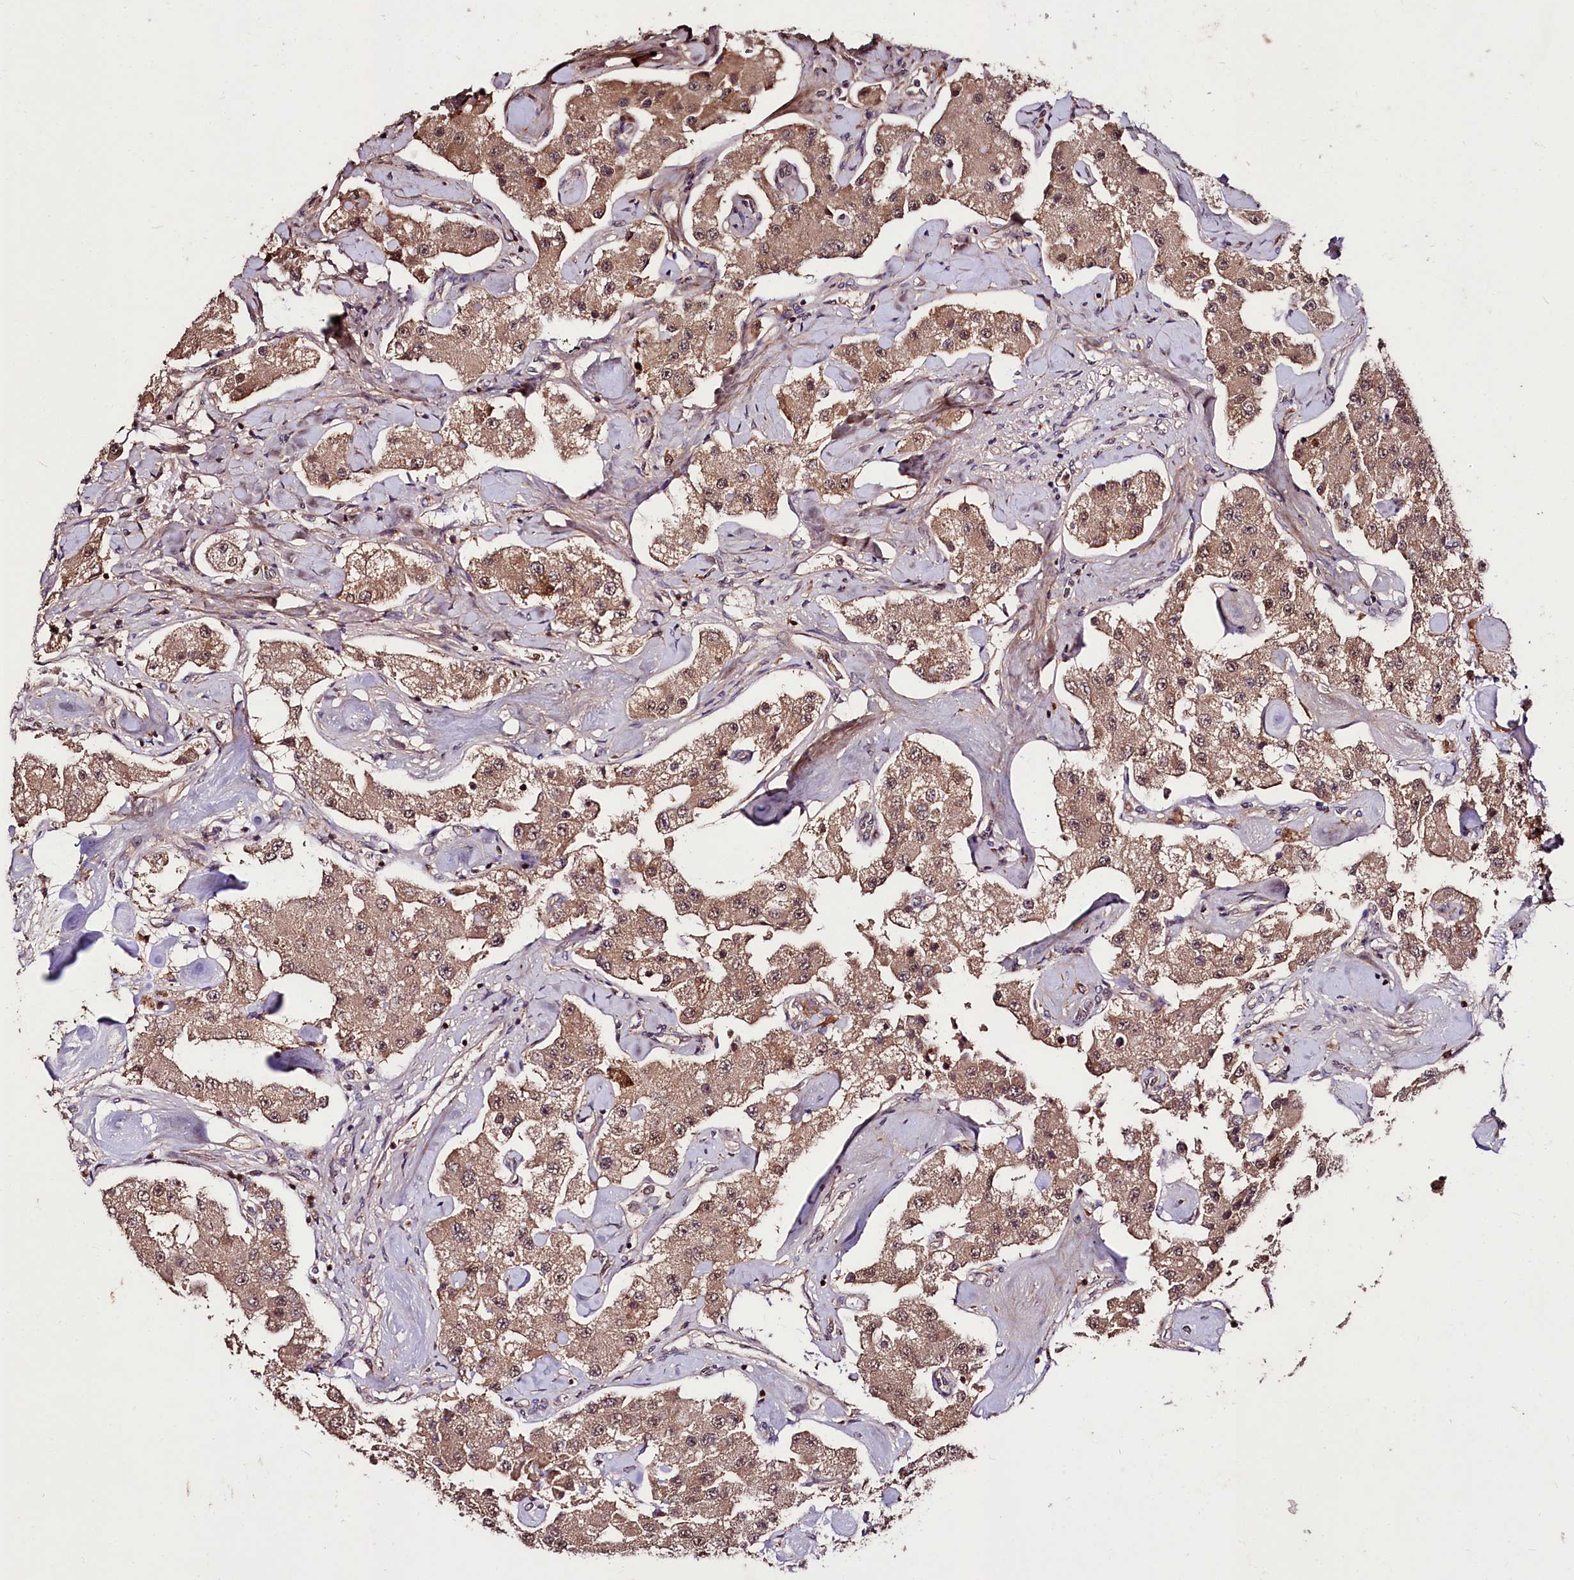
{"staining": {"intensity": "moderate", "quantity": ">75%", "location": "cytoplasmic/membranous"}, "tissue": "carcinoid", "cell_type": "Tumor cells", "image_type": "cancer", "snomed": [{"axis": "morphology", "description": "Carcinoid, malignant, NOS"}, {"axis": "topography", "description": "Pancreas"}], "caption": "Protein staining of carcinoid tissue demonstrates moderate cytoplasmic/membranous expression in about >75% of tumor cells.", "gene": "KLRB1", "patient": {"sex": "male", "age": 41}}